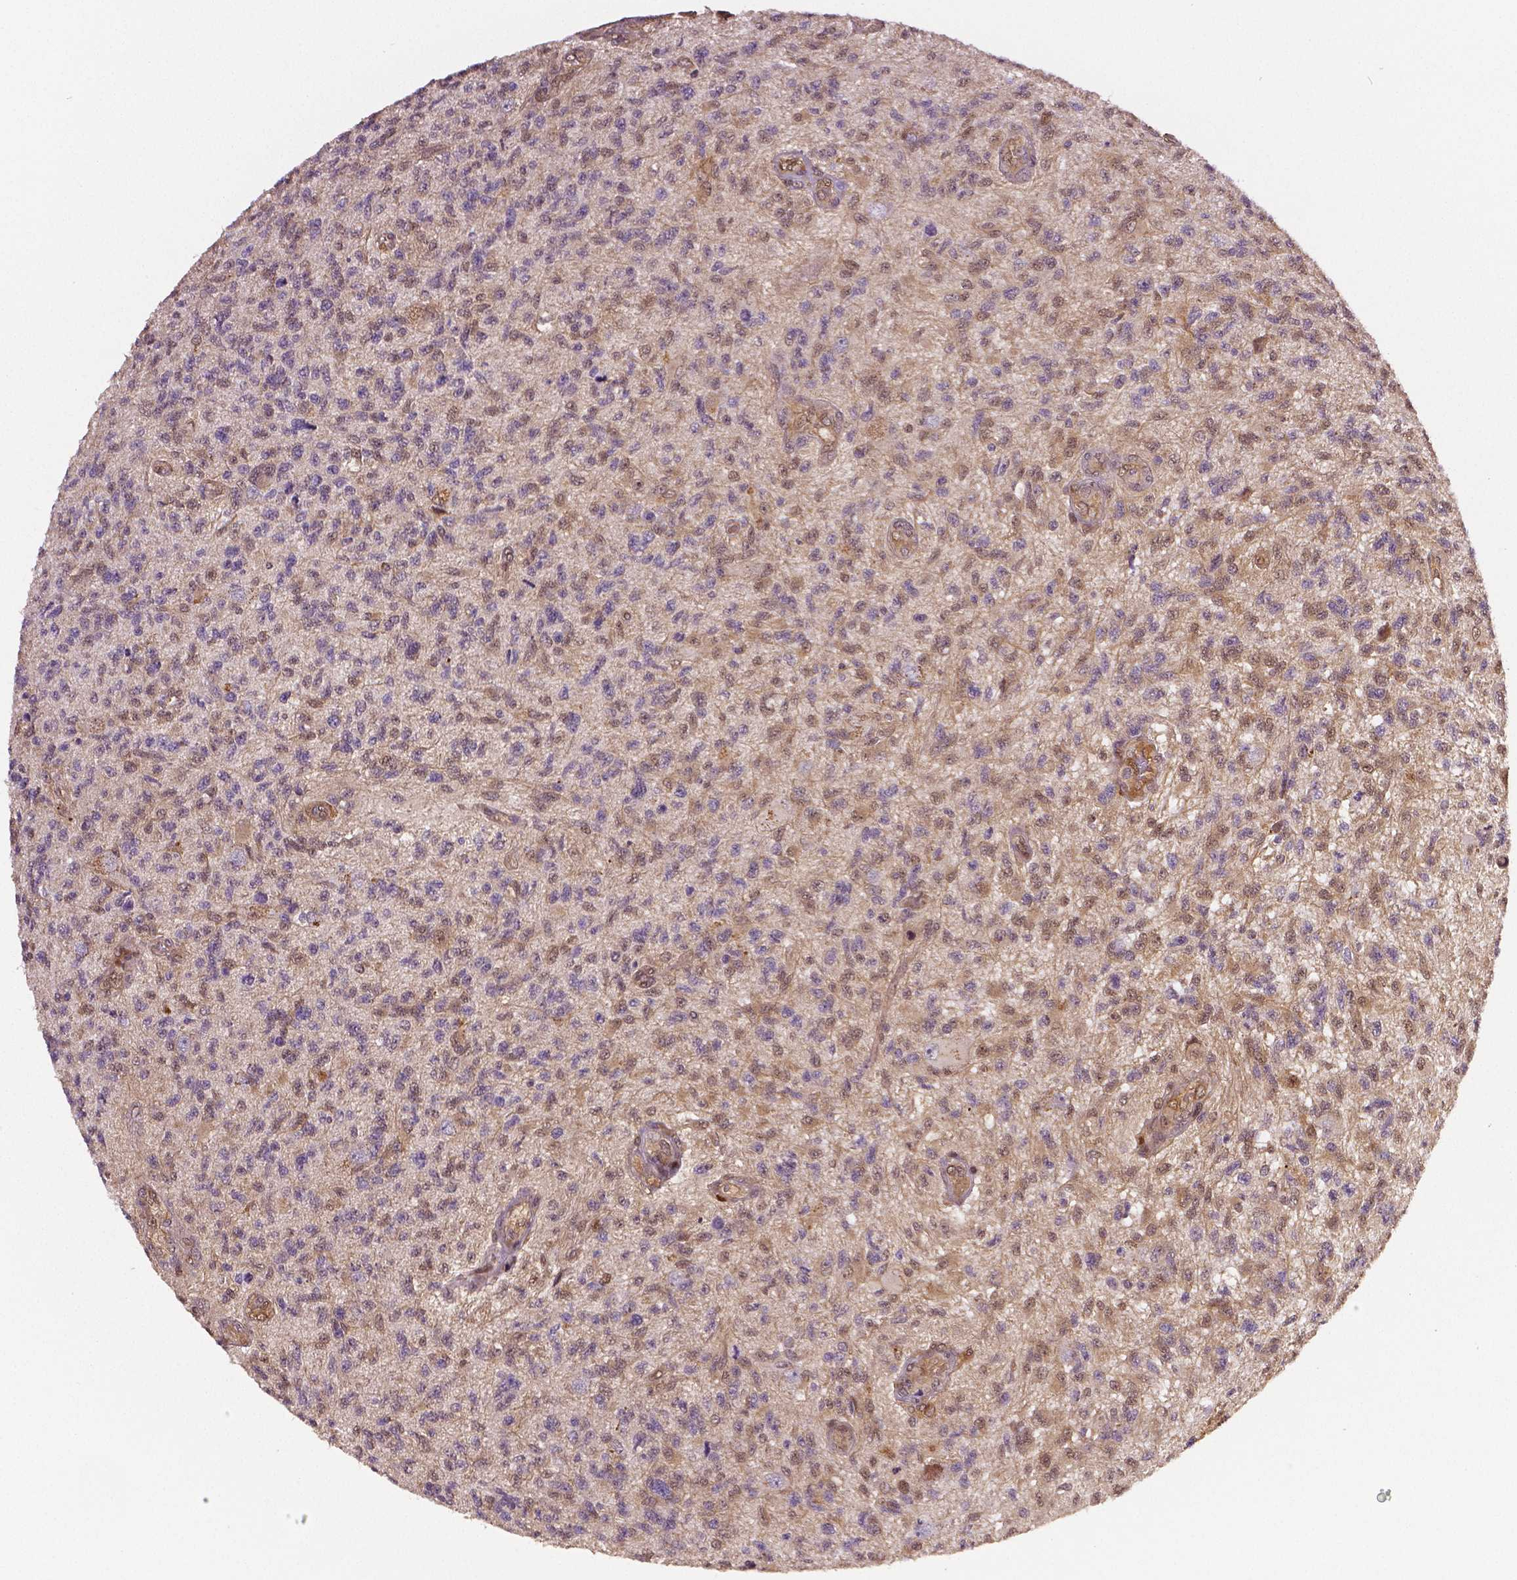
{"staining": {"intensity": "weak", "quantity": "<25%", "location": "nuclear"}, "tissue": "glioma", "cell_type": "Tumor cells", "image_type": "cancer", "snomed": [{"axis": "morphology", "description": "Glioma, malignant, High grade"}, {"axis": "topography", "description": "Brain"}], "caption": "Immunohistochemistry of high-grade glioma (malignant) reveals no positivity in tumor cells.", "gene": "STAT3", "patient": {"sex": "male", "age": 56}}